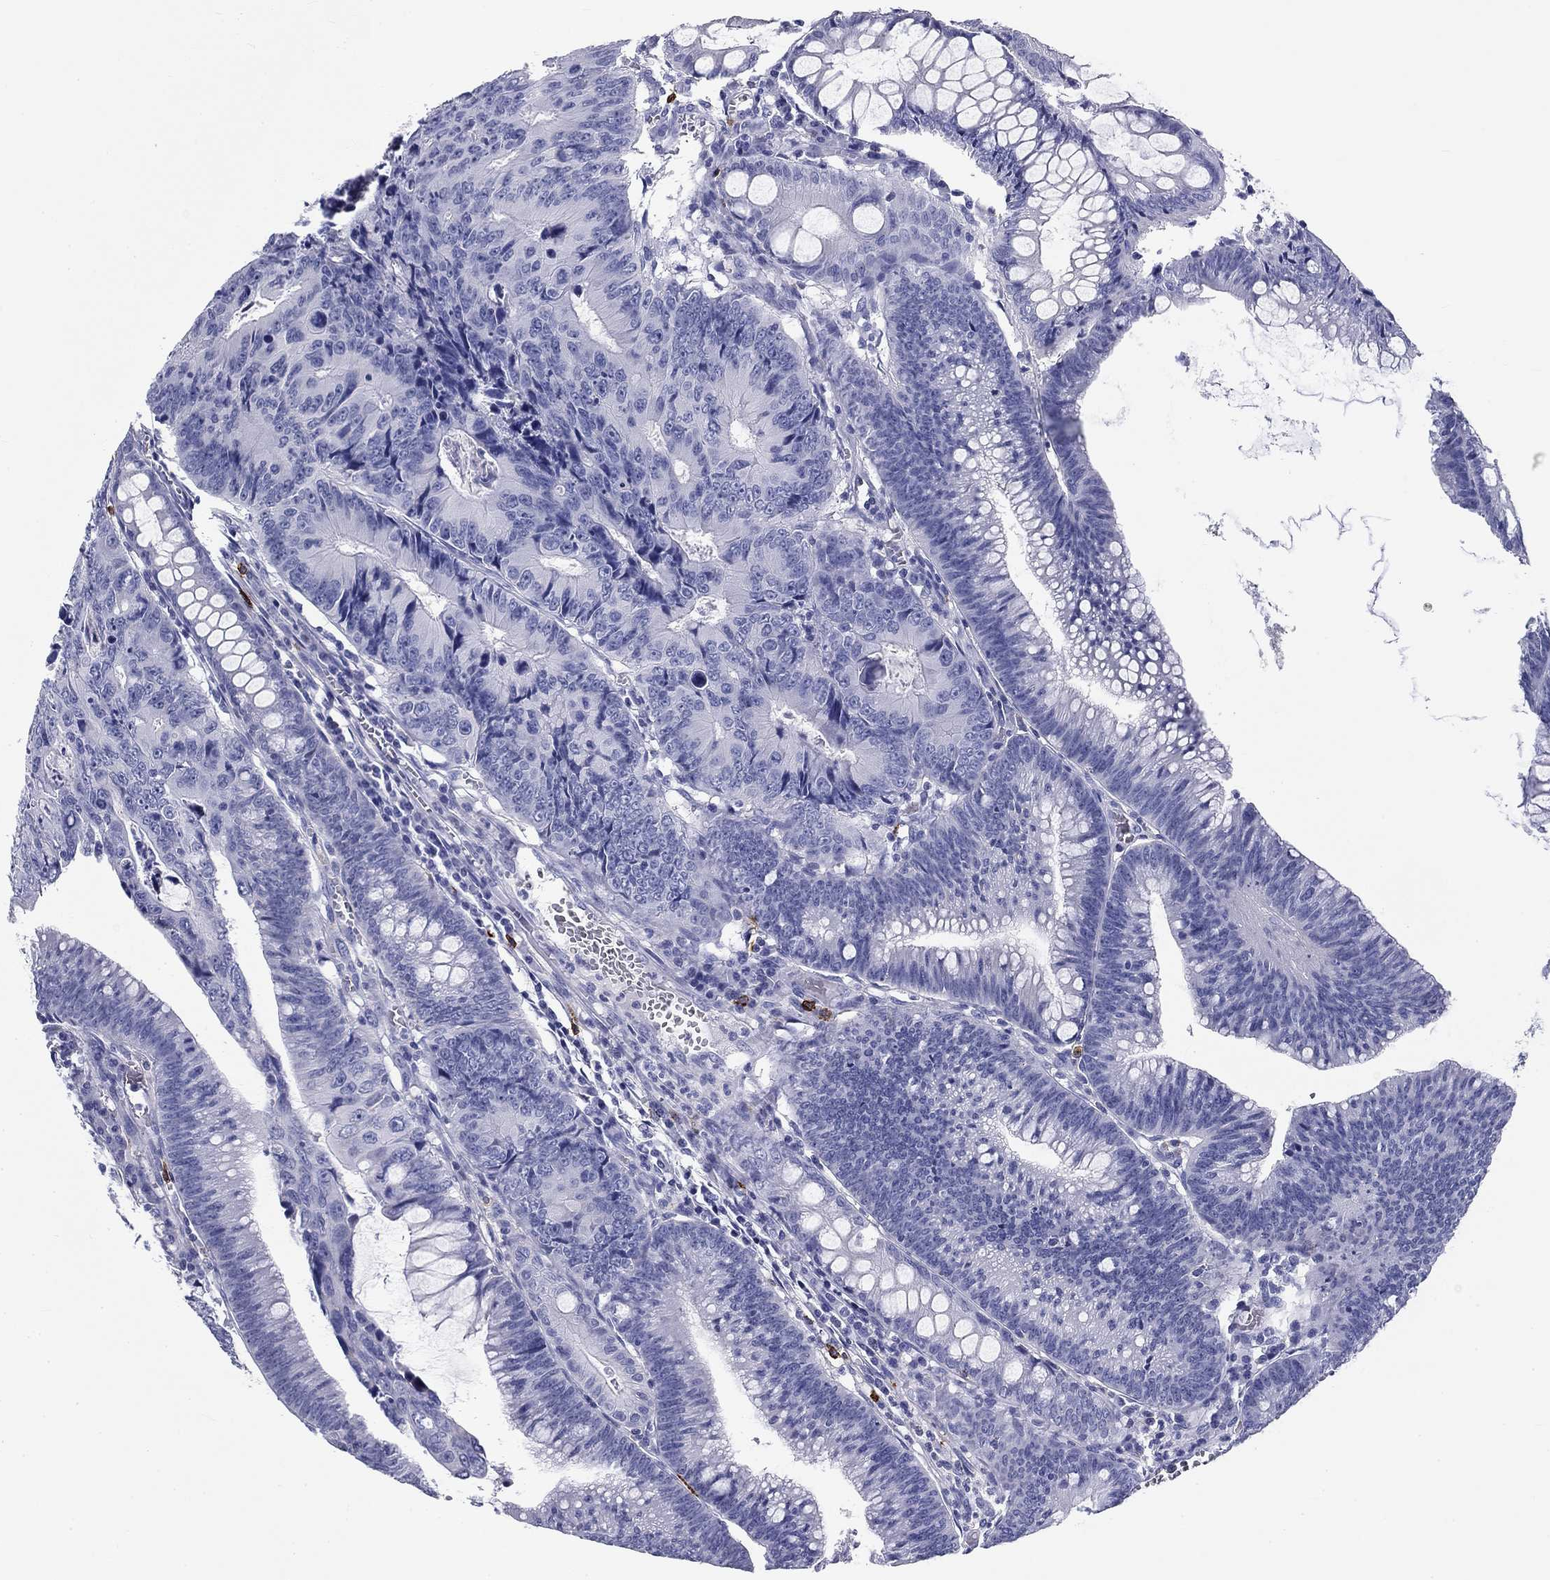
{"staining": {"intensity": "negative", "quantity": "none", "location": "none"}, "tissue": "colorectal cancer", "cell_type": "Tumor cells", "image_type": "cancer", "snomed": [{"axis": "morphology", "description": "Adenocarcinoma, NOS"}, {"axis": "topography", "description": "Colon"}], "caption": "Protein analysis of colorectal cancer (adenocarcinoma) reveals no significant staining in tumor cells. The staining is performed using DAB brown chromogen with nuclei counter-stained in using hematoxylin.", "gene": "CD40LG", "patient": {"sex": "female", "age": 87}}